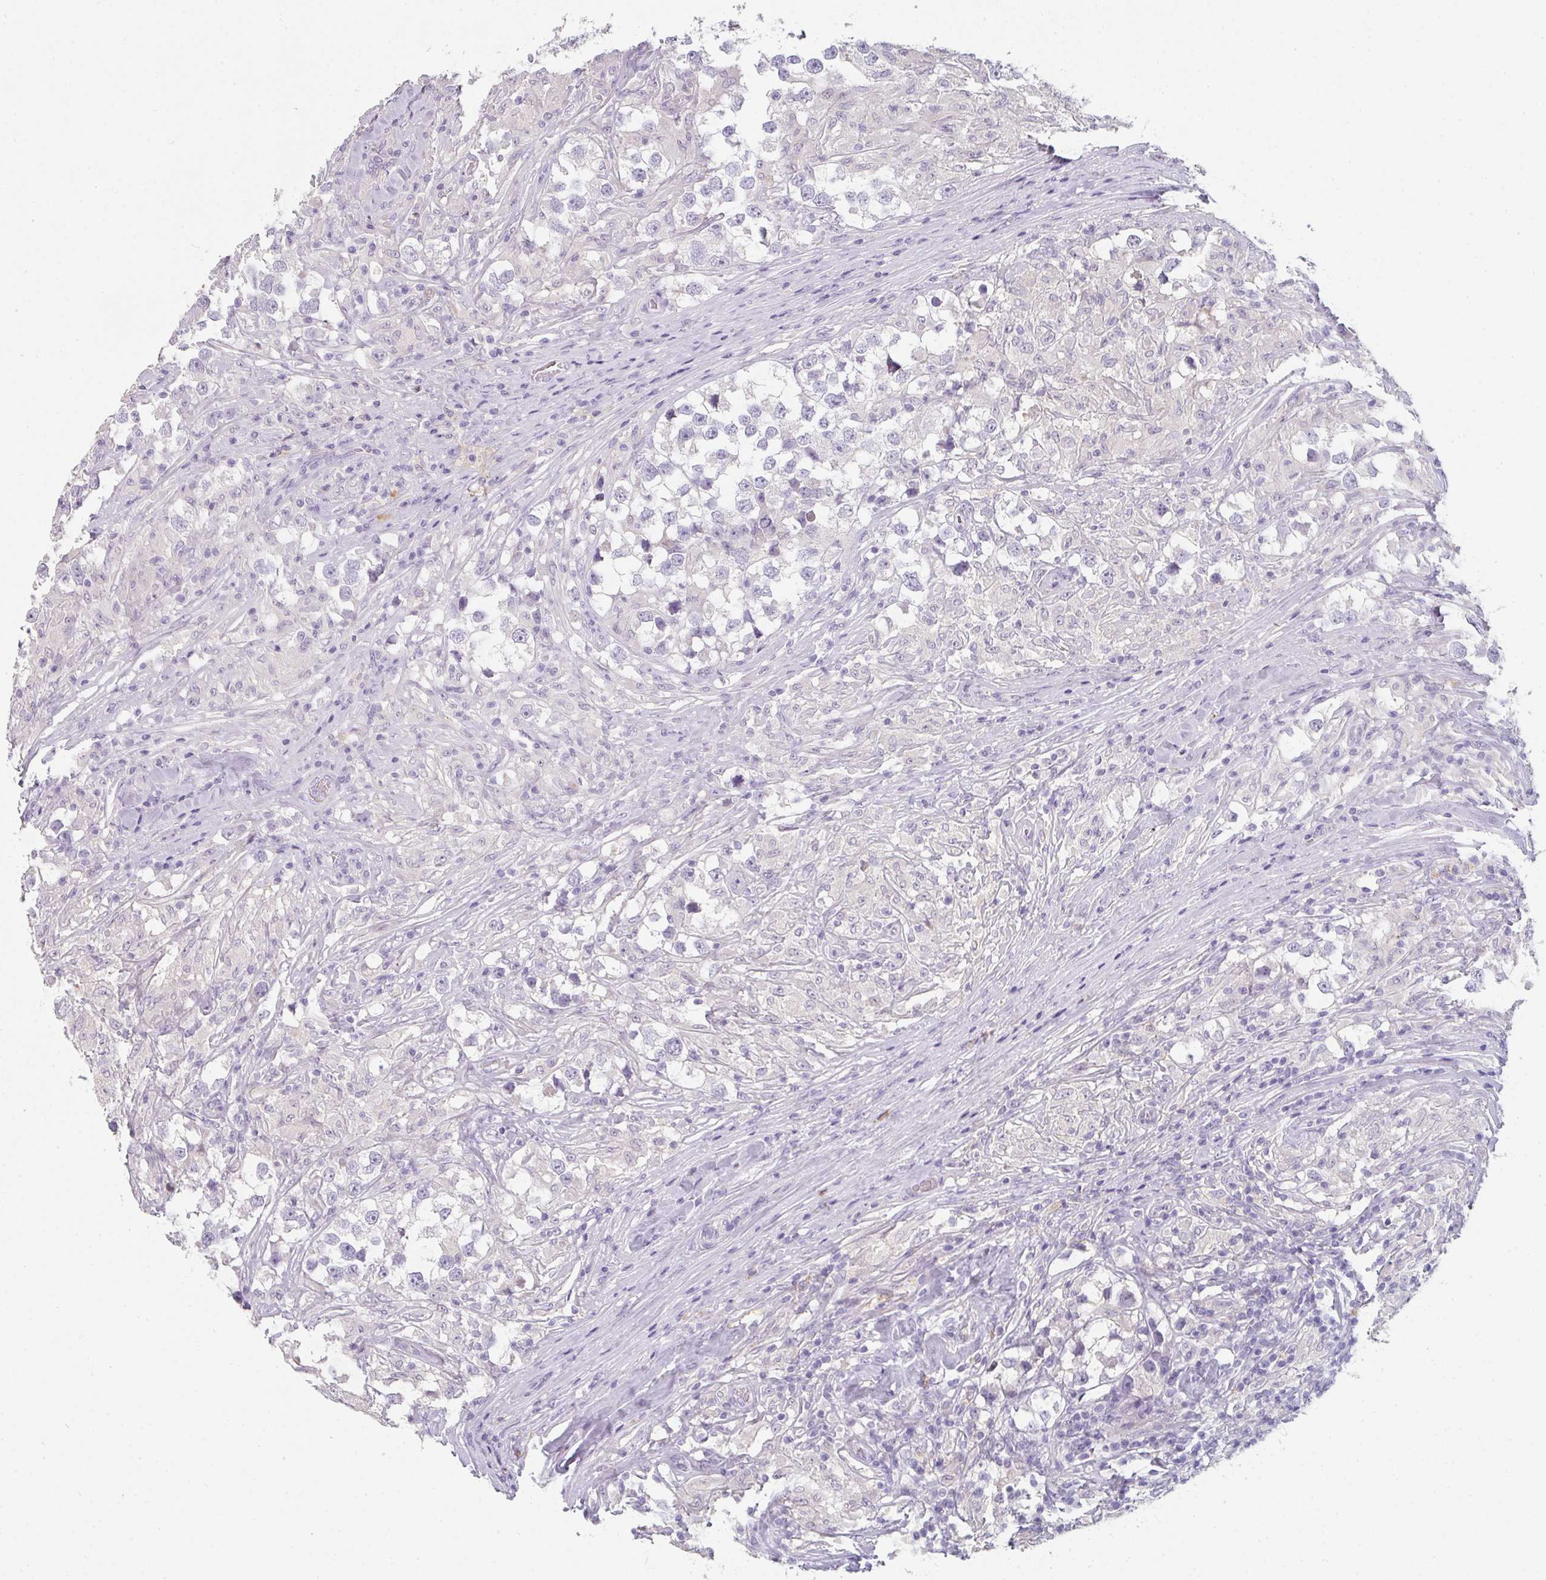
{"staining": {"intensity": "negative", "quantity": "none", "location": "none"}, "tissue": "testis cancer", "cell_type": "Tumor cells", "image_type": "cancer", "snomed": [{"axis": "morphology", "description": "Seminoma, NOS"}, {"axis": "topography", "description": "Testis"}], "caption": "An immunohistochemistry histopathology image of testis seminoma is shown. There is no staining in tumor cells of testis seminoma.", "gene": "C1QTNF8", "patient": {"sex": "male", "age": 46}}